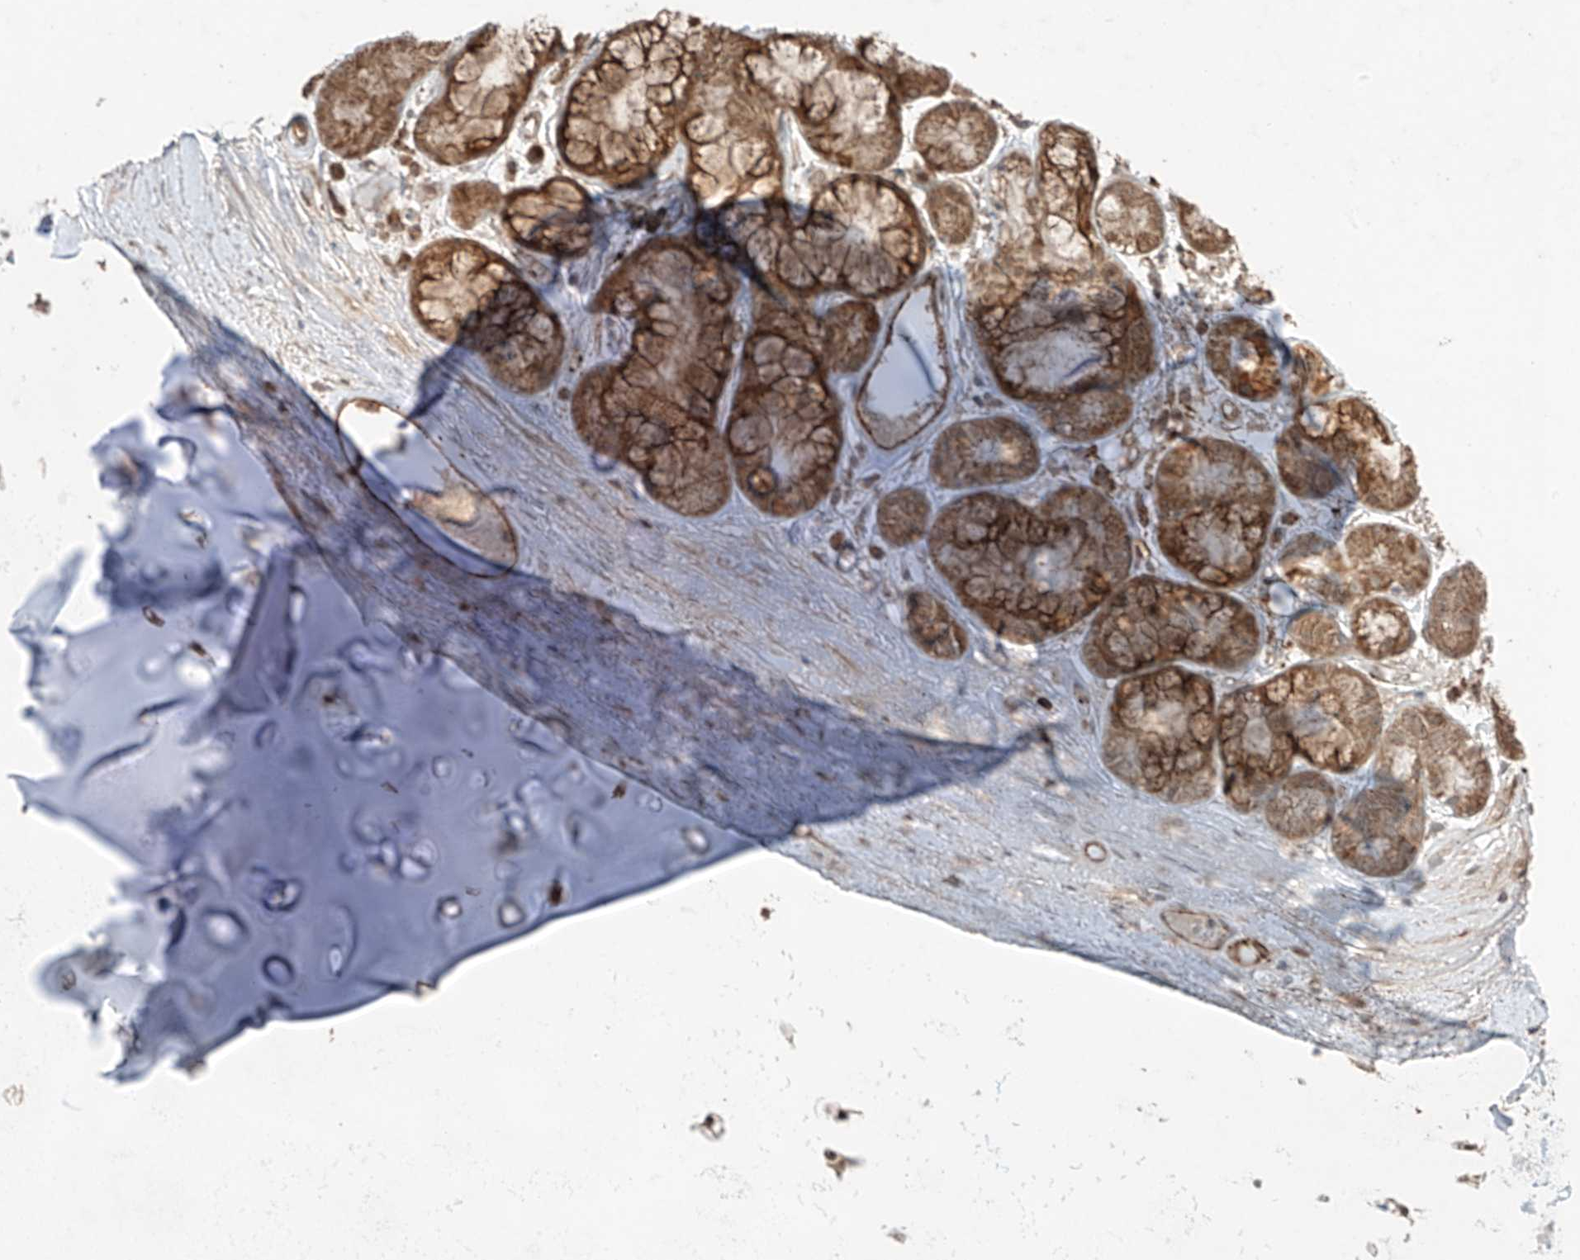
{"staining": {"intensity": "moderate", "quantity": ">75%", "location": "cytoplasmic/membranous"}, "tissue": "adipose tissue", "cell_type": "Adipocytes", "image_type": "normal", "snomed": [{"axis": "morphology", "description": "Normal tissue, NOS"}, {"axis": "morphology", "description": "Squamous cell carcinoma, NOS"}, {"axis": "topography", "description": "Lymph node"}, {"axis": "topography", "description": "Bronchus"}, {"axis": "topography", "description": "Lung"}], "caption": "Immunohistochemical staining of unremarkable adipose tissue shows medium levels of moderate cytoplasmic/membranous expression in approximately >75% of adipocytes. (DAB IHC, brown staining for protein, blue staining for nuclei).", "gene": "ZNF620", "patient": {"sex": "male", "age": 66}}